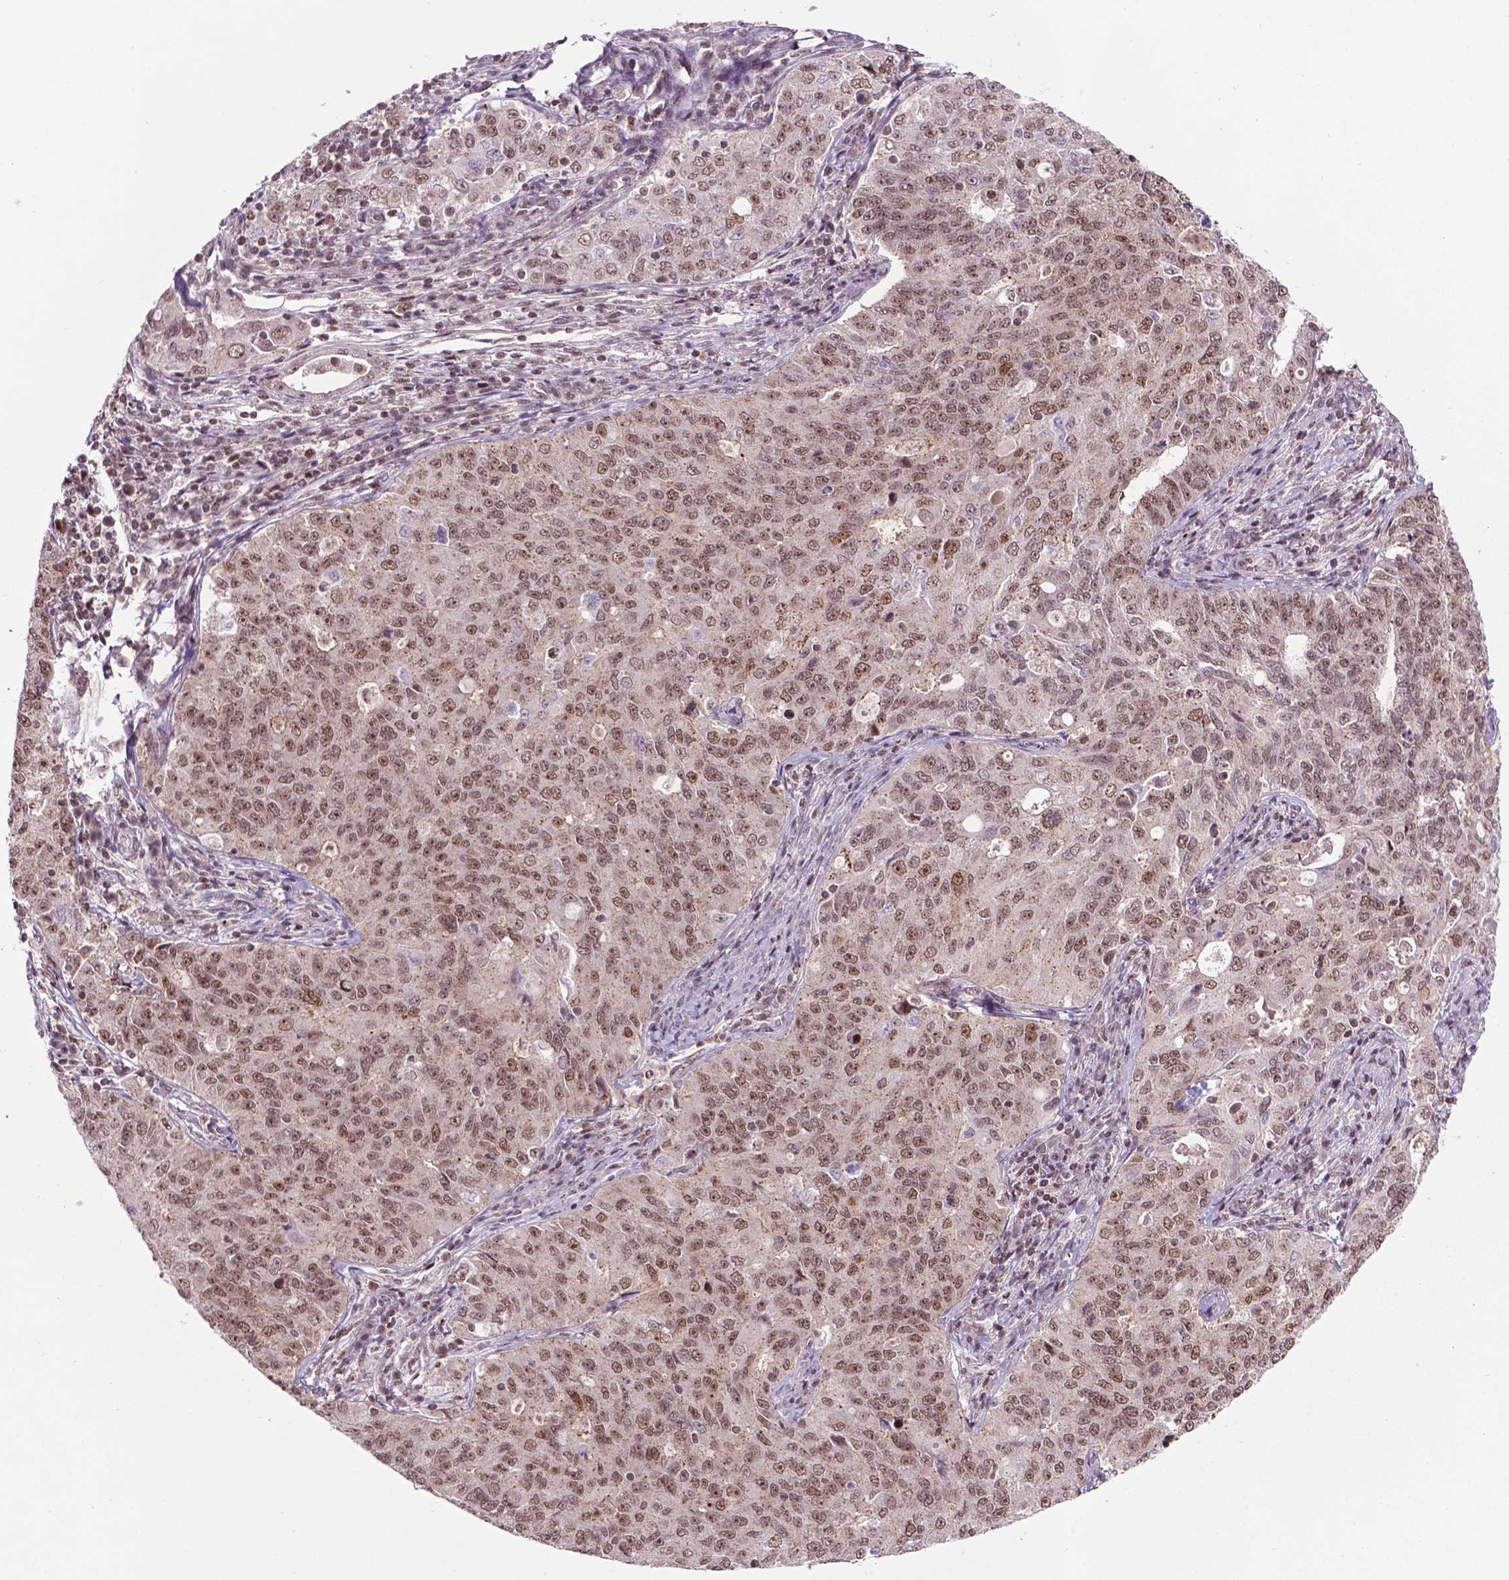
{"staining": {"intensity": "moderate", "quantity": ">75%", "location": "nuclear"}, "tissue": "endometrial cancer", "cell_type": "Tumor cells", "image_type": "cancer", "snomed": [{"axis": "morphology", "description": "Adenocarcinoma, NOS"}, {"axis": "topography", "description": "Endometrium"}], "caption": "Immunohistochemistry (IHC) (DAB (3,3'-diaminobenzidine)) staining of human endometrial adenocarcinoma reveals moderate nuclear protein staining in about >75% of tumor cells. Nuclei are stained in blue.", "gene": "EAF1", "patient": {"sex": "female", "age": 43}}